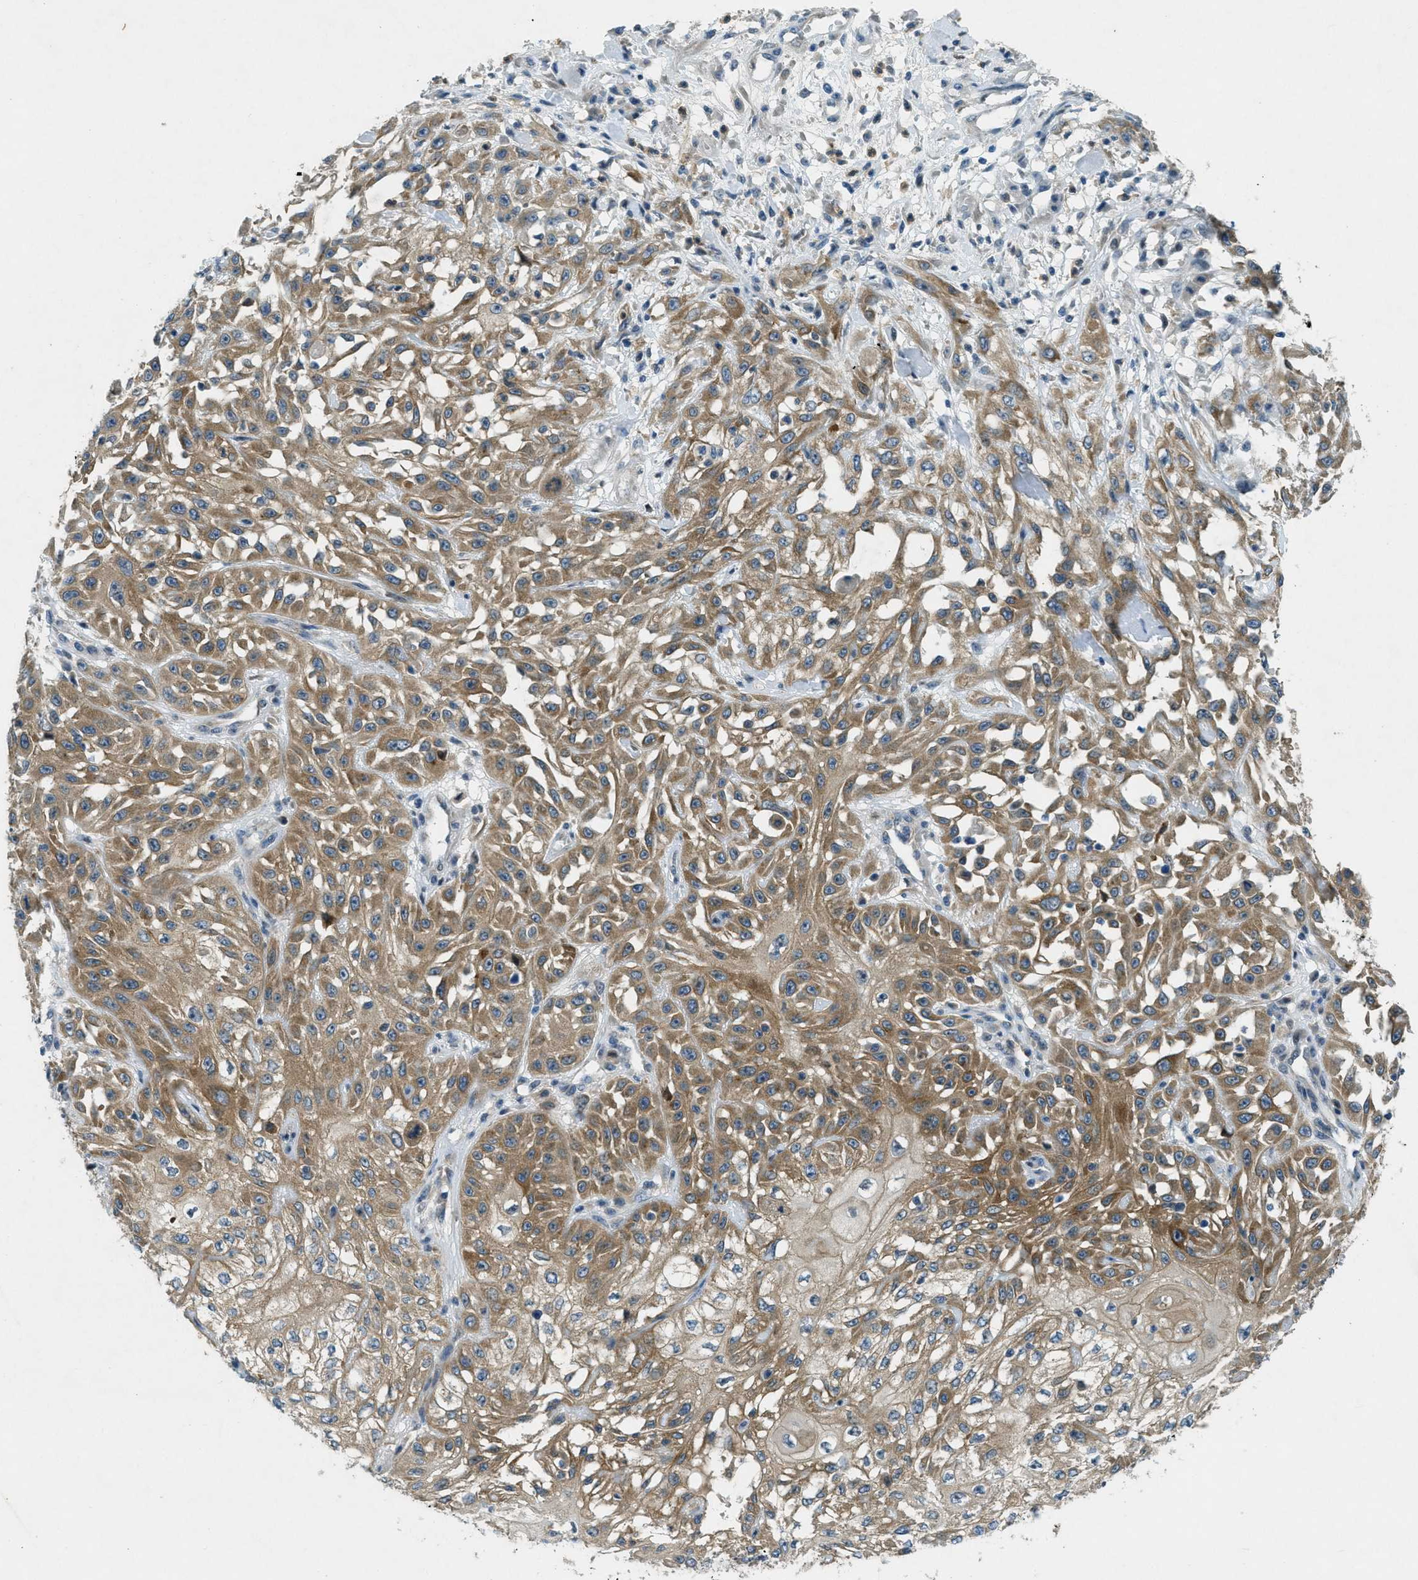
{"staining": {"intensity": "moderate", "quantity": ">75%", "location": "cytoplasmic/membranous"}, "tissue": "skin cancer", "cell_type": "Tumor cells", "image_type": "cancer", "snomed": [{"axis": "morphology", "description": "Squamous cell carcinoma, NOS"}, {"axis": "morphology", "description": "Squamous cell carcinoma, metastatic, NOS"}, {"axis": "topography", "description": "Skin"}, {"axis": "topography", "description": "Lymph node"}], "caption": "The photomicrograph exhibits immunohistochemical staining of metastatic squamous cell carcinoma (skin). There is moderate cytoplasmic/membranous positivity is appreciated in about >75% of tumor cells.", "gene": "SNX14", "patient": {"sex": "male", "age": 75}}